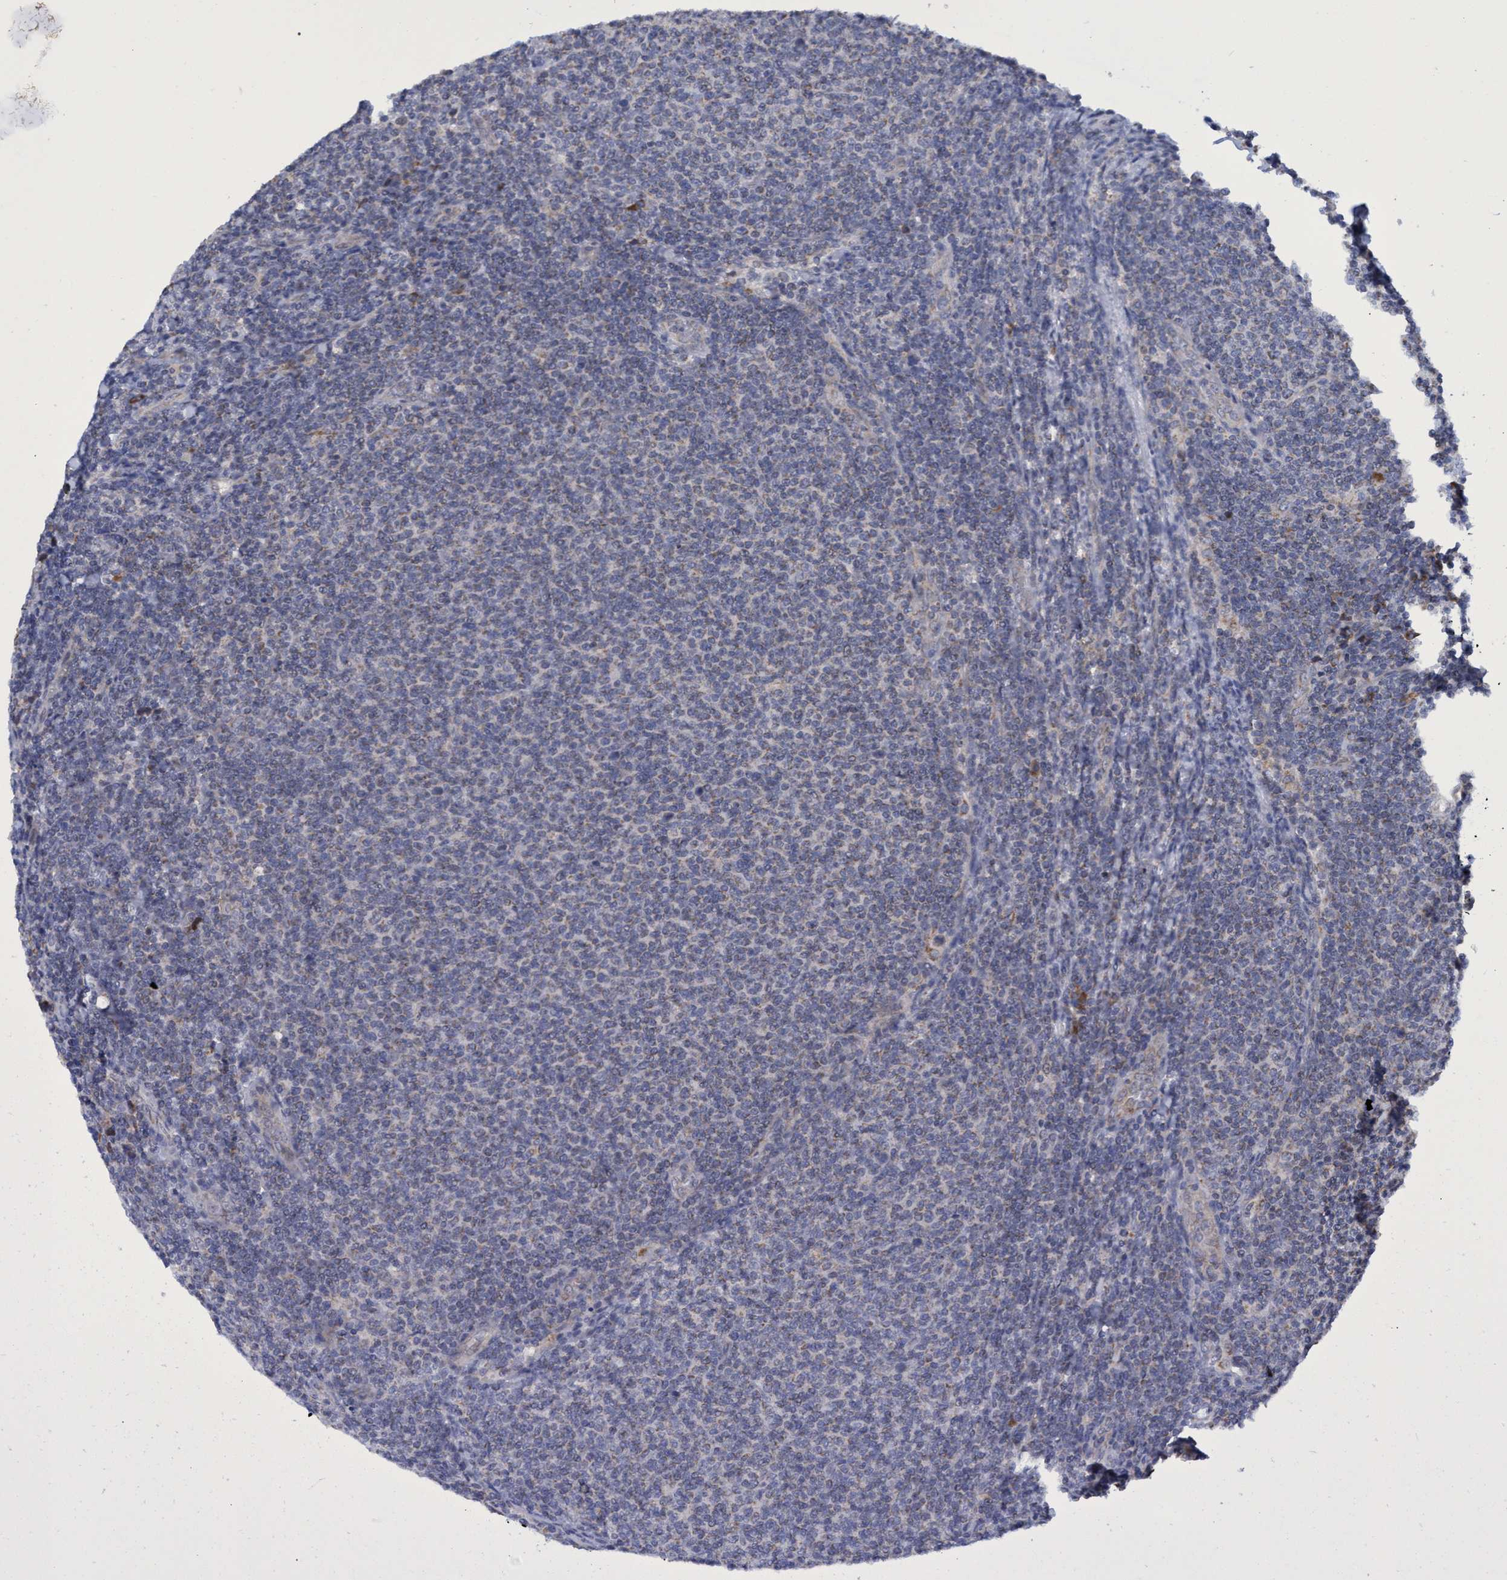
{"staining": {"intensity": "negative", "quantity": "none", "location": "none"}, "tissue": "lymphoma", "cell_type": "Tumor cells", "image_type": "cancer", "snomed": [{"axis": "morphology", "description": "Malignant lymphoma, non-Hodgkin's type, Low grade"}, {"axis": "topography", "description": "Lymph node"}], "caption": "Lymphoma stained for a protein using immunohistochemistry displays no staining tumor cells.", "gene": "NAT16", "patient": {"sex": "male", "age": 66}}